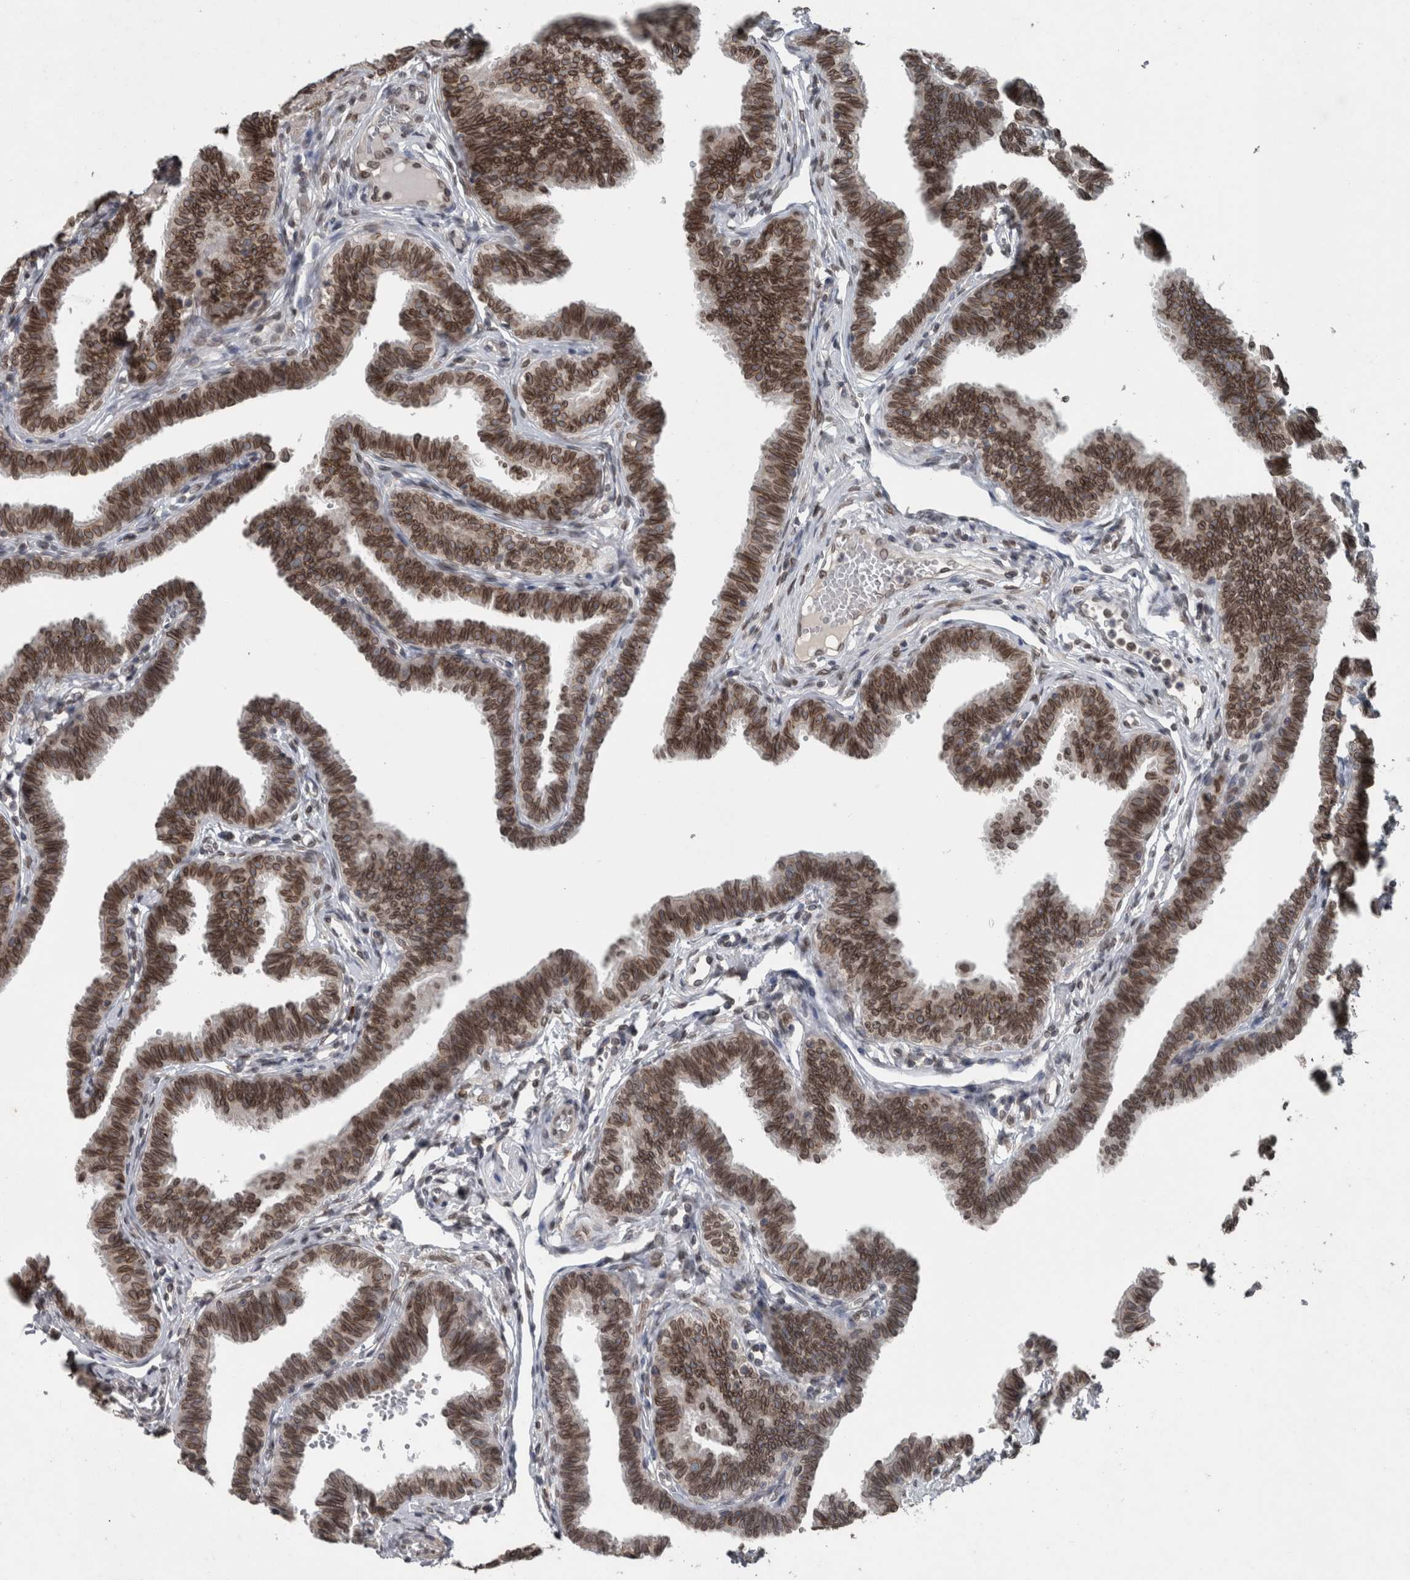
{"staining": {"intensity": "moderate", "quantity": ">75%", "location": "cytoplasmic/membranous,nuclear"}, "tissue": "fallopian tube", "cell_type": "Glandular cells", "image_type": "normal", "snomed": [{"axis": "morphology", "description": "Normal tissue, NOS"}, {"axis": "topography", "description": "Fallopian tube"}, {"axis": "topography", "description": "Ovary"}], "caption": "Normal fallopian tube was stained to show a protein in brown. There is medium levels of moderate cytoplasmic/membranous,nuclear expression in approximately >75% of glandular cells. (Stains: DAB in brown, nuclei in blue, Microscopy: brightfield microscopy at high magnification).", "gene": "RANBP2", "patient": {"sex": "female", "age": 23}}